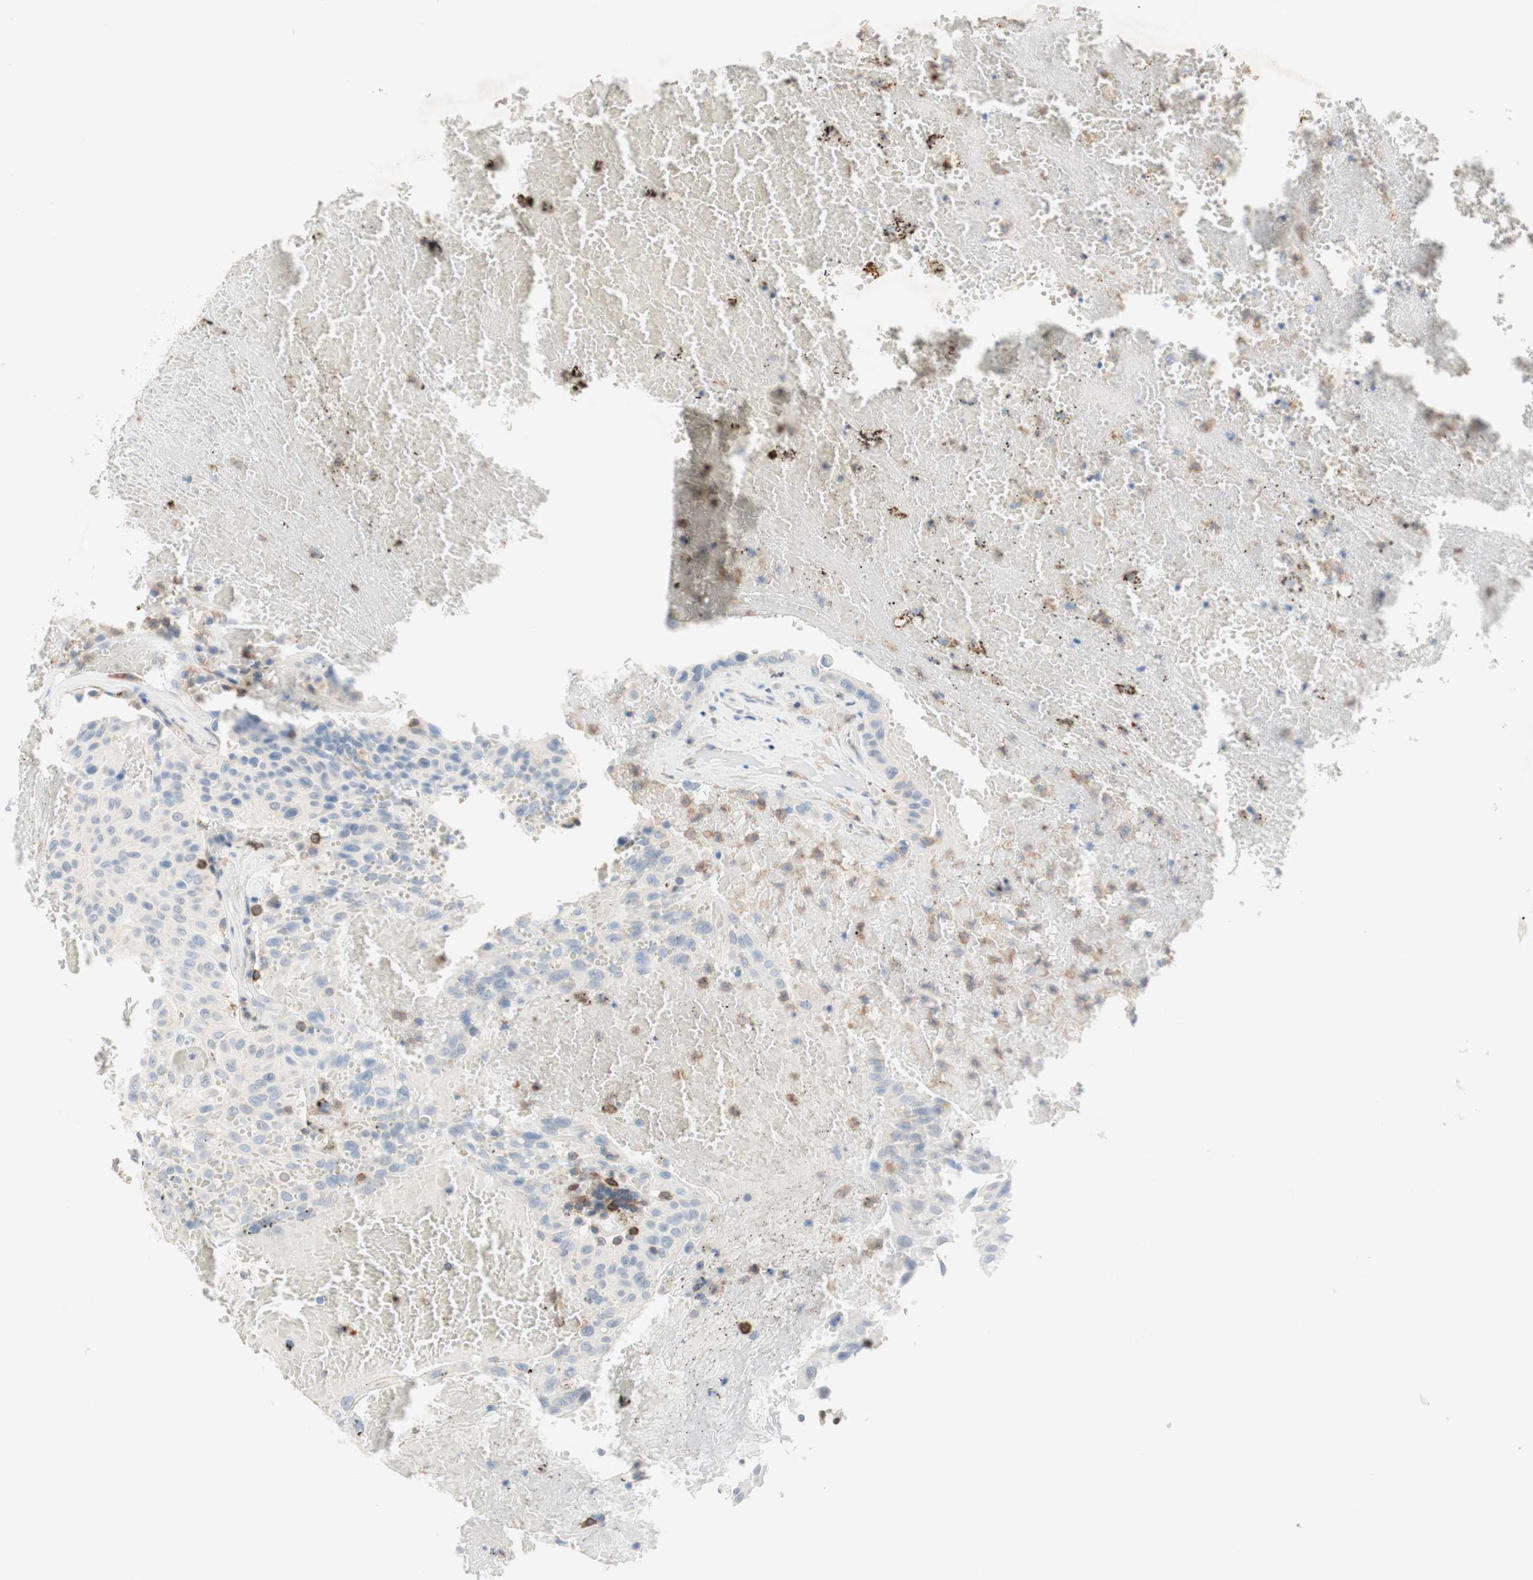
{"staining": {"intensity": "negative", "quantity": "none", "location": "none"}, "tissue": "urothelial cancer", "cell_type": "Tumor cells", "image_type": "cancer", "snomed": [{"axis": "morphology", "description": "Urothelial carcinoma, High grade"}, {"axis": "topography", "description": "Urinary bladder"}], "caption": "An image of urothelial cancer stained for a protein exhibits no brown staining in tumor cells.", "gene": "SPINK6", "patient": {"sex": "male", "age": 66}}